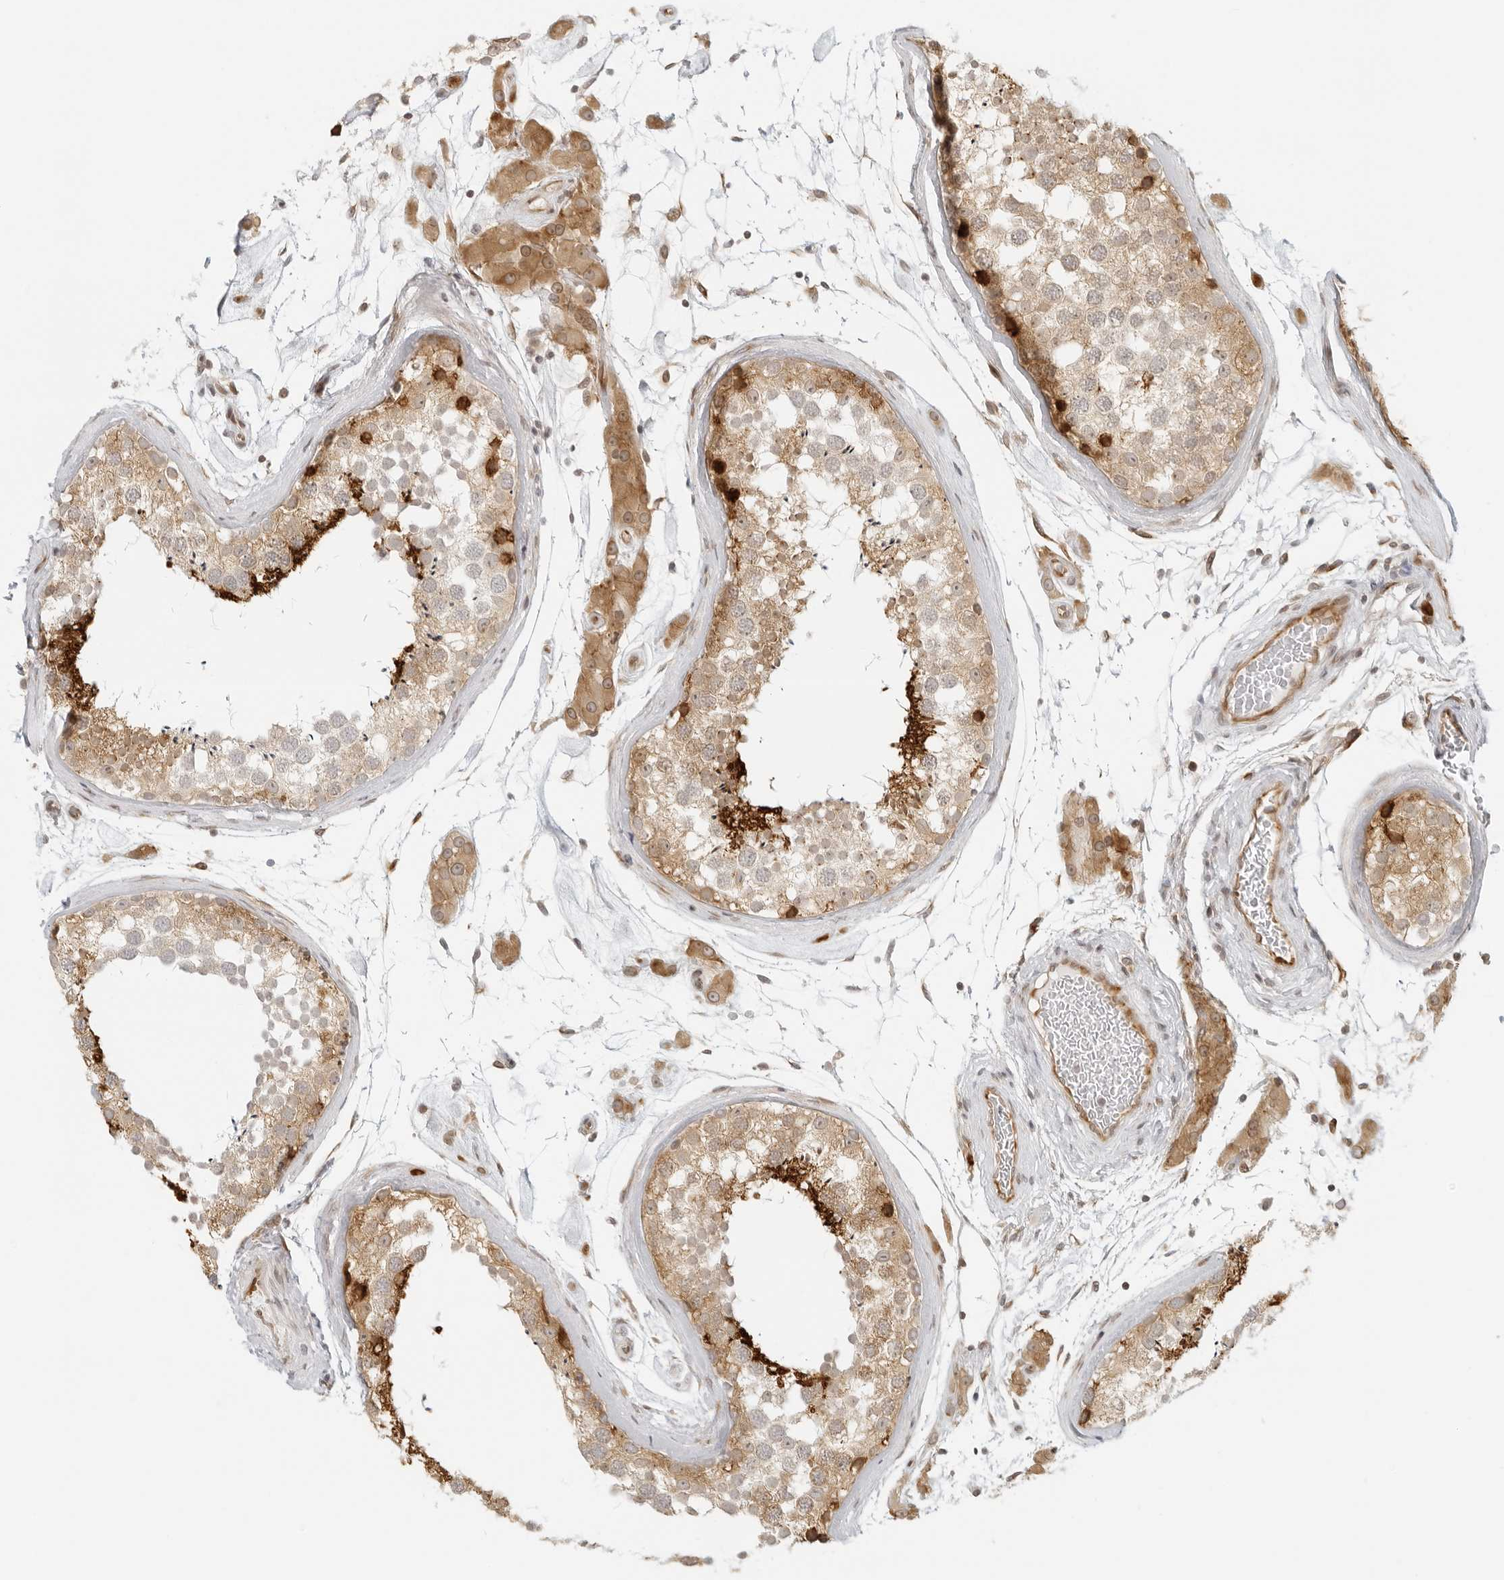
{"staining": {"intensity": "moderate", "quantity": ">75%", "location": "cytoplasmic/membranous"}, "tissue": "testis", "cell_type": "Cells in seminiferous ducts", "image_type": "normal", "snomed": [{"axis": "morphology", "description": "Normal tissue, NOS"}, {"axis": "topography", "description": "Testis"}], "caption": "This image reveals immunohistochemistry (IHC) staining of normal testis, with medium moderate cytoplasmic/membranous expression in approximately >75% of cells in seminiferous ducts.", "gene": "EIF4G1", "patient": {"sex": "male", "age": 46}}